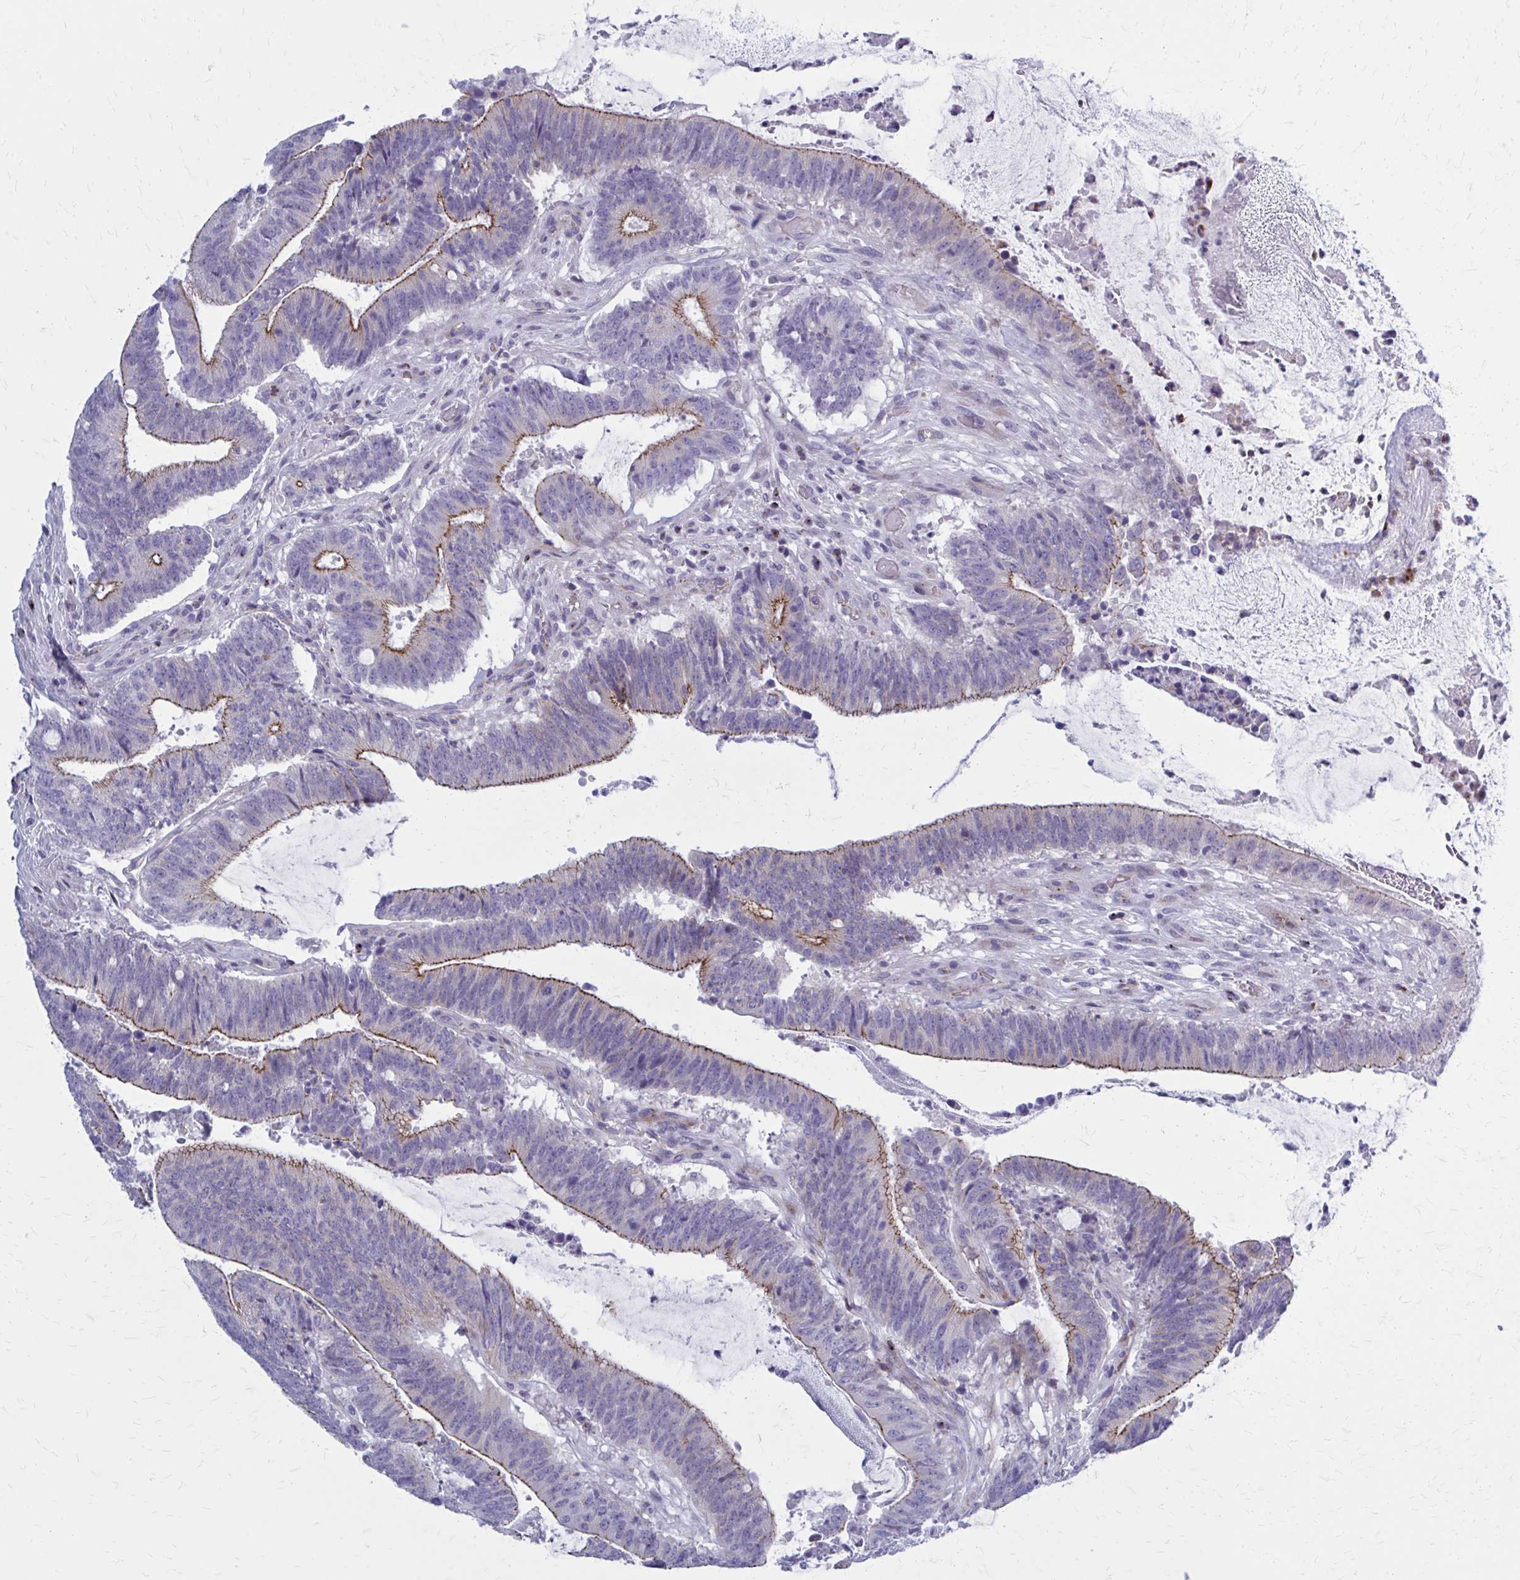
{"staining": {"intensity": "moderate", "quantity": "<25%", "location": "cytoplasmic/membranous"}, "tissue": "colorectal cancer", "cell_type": "Tumor cells", "image_type": "cancer", "snomed": [{"axis": "morphology", "description": "Adenocarcinoma, NOS"}, {"axis": "topography", "description": "Colon"}], "caption": "High-magnification brightfield microscopy of colorectal cancer (adenocarcinoma) stained with DAB (brown) and counterstained with hematoxylin (blue). tumor cells exhibit moderate cytoplasmic/membranous staining is present in about<25% of cells.", "gene": "PEDS1", "patient": {"sex": "female", "age": 43}}